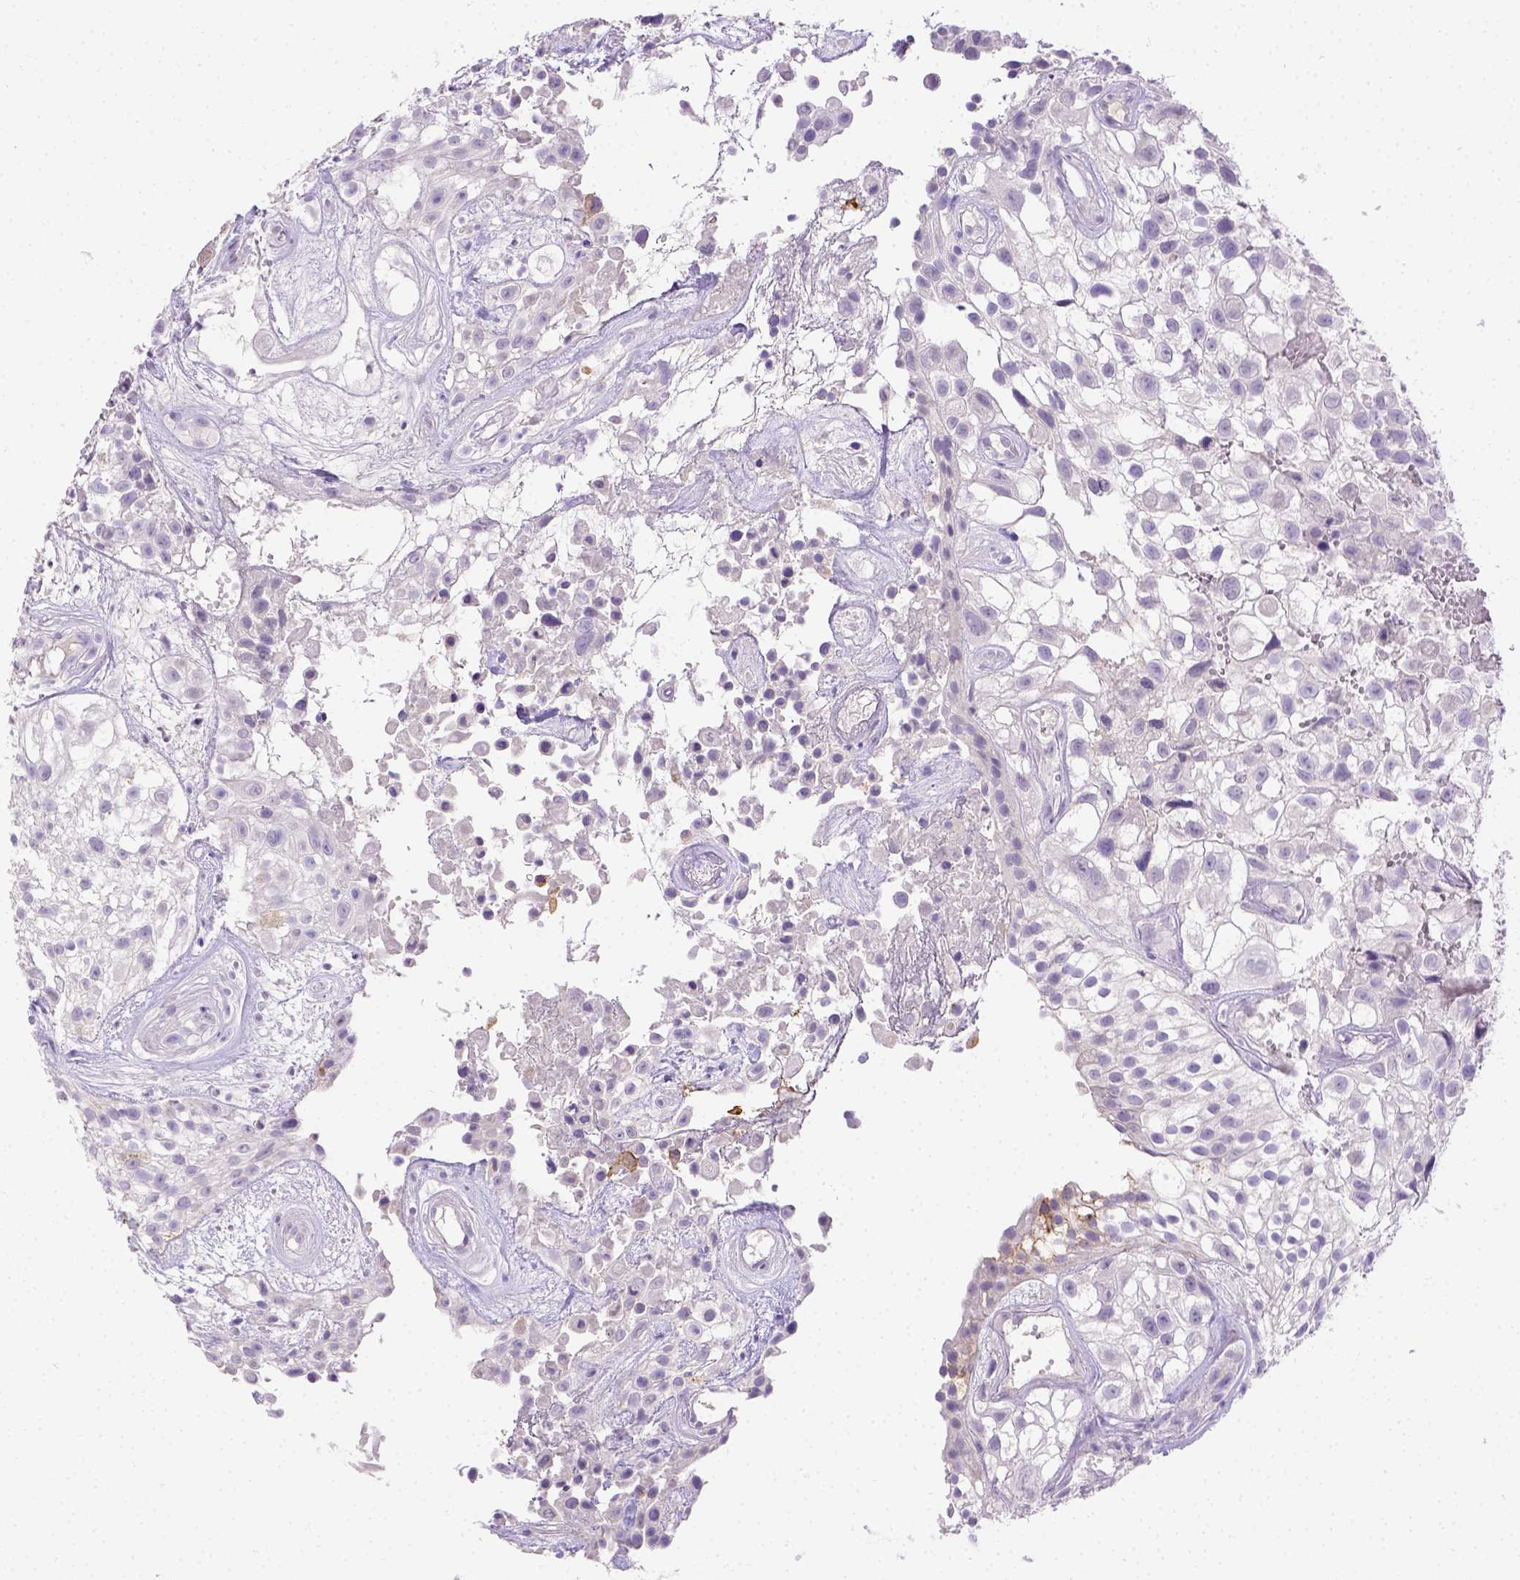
{"staining": {"intensity": "negative", "quantity": "none", "location": "none"}, "tissue": "urothelial cancer", "cell_type": "Tumor cells", "image_type": "cancer", "snomed": [{"axis": "morphology", "description": "Urothelial carcinoma, High grade"}, {"axis": "topography", "description": "Urinary bladder"}], "caption": "Tumor cells show no significant protein positivity in urothelial cancer.", "gene": "B3GAT1", "patient": {"sex": "male", "age": 56}}